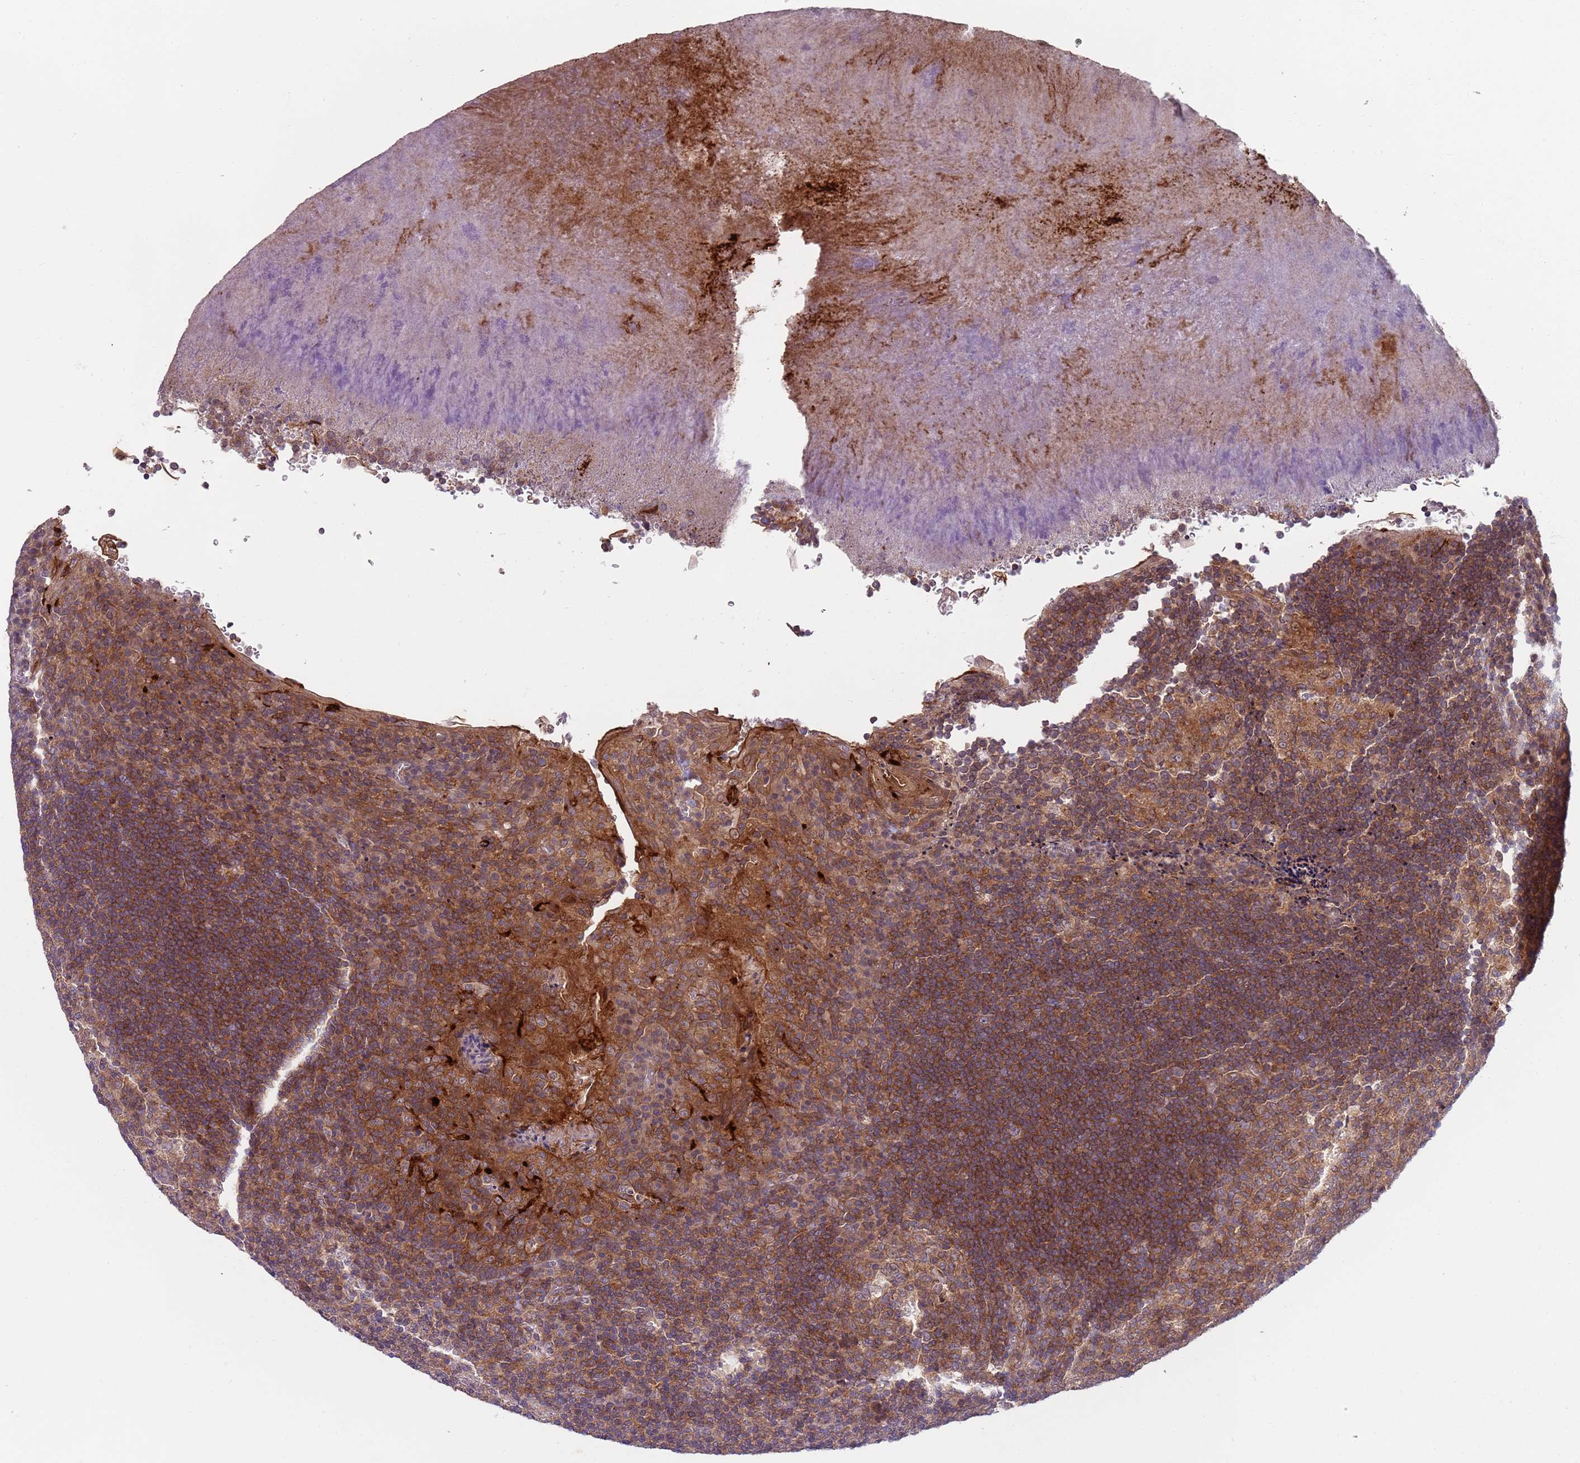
{"staining": {"intensity": "moderate", "quantity": ">75%", "location": "cytoplasmic/membranous"}, "tissue": "tonsil", "cell_type": "Germinal center cells", "image_type": "normal", "snomed": [{"axis": "morphology", "description": "Normal tissue, NOS"}, {"axis": "topography", "description": "Tonsil"}], "caption": "This is a micrograph of immunohistochemistry (IHC) staining of normal tonsil, which shows moderate staining in the cytoplasmic/membranous of germinal center cells.", "gene": "GGA1", "patient": {"sex": "male", "age": 17}}